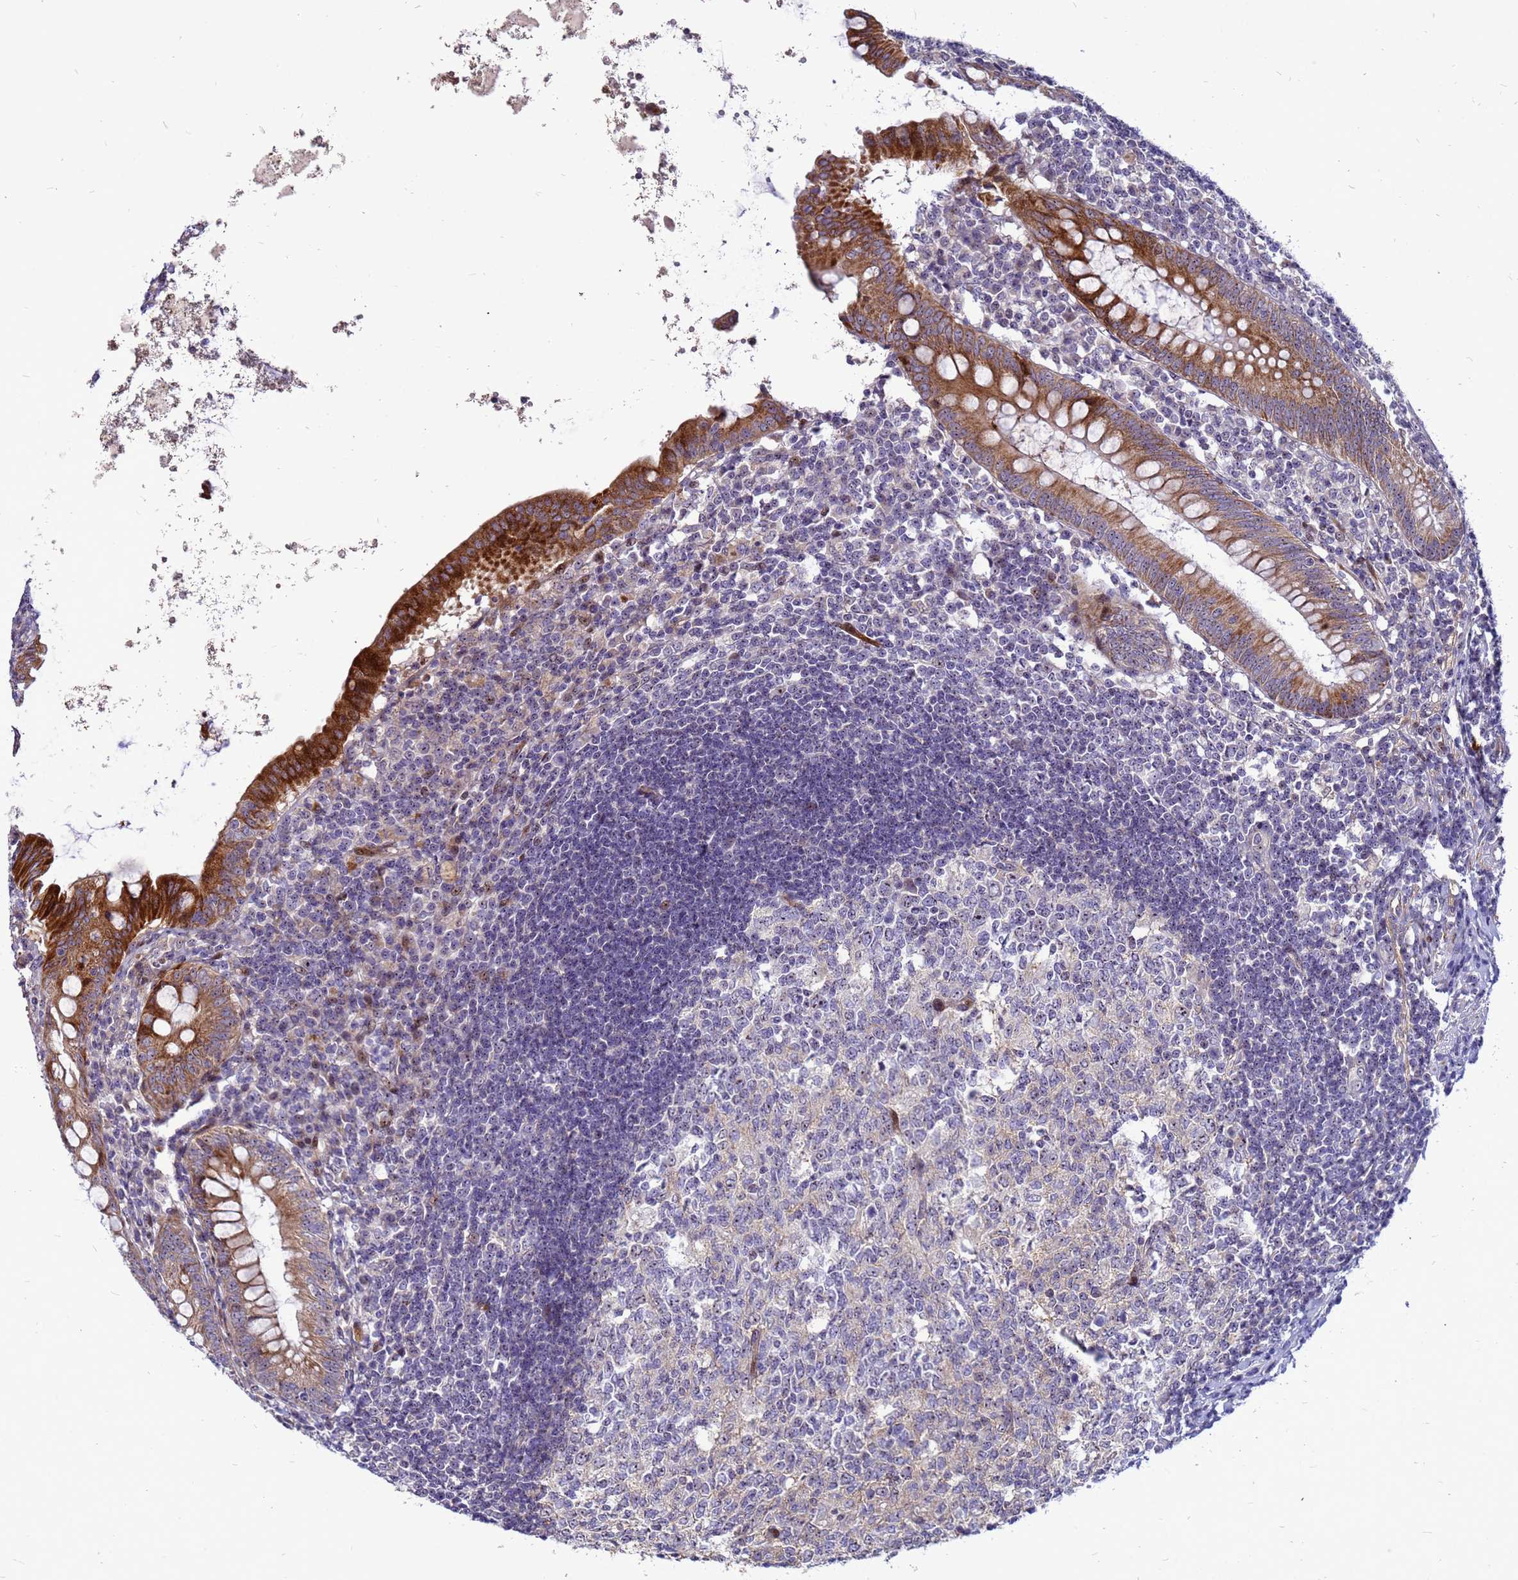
{"staining": {"intensity": "strong", "quantity": "25%-75%", "location": "cytoplasmic/membranous"}, "tissue": "appendix", "cell_type": "Glandular cells", "image_type": "normal", "snomed": [{"axis": "morphology", "description": "Normal tissue, NOS"}, {"axis": "topography", "description": "Appendix"}], "caption": "A high amount of strong cytoplasmic/membranous expression is seen in about 25%-75% of glandular cells in unremarkable appendix. The staining is performed using DAB (3,3'-diaminobenzidine) brown chromogen to label protein expression. The nuclei are counter-stained blue using hematoxylin.", "gene": "RSPO1", "patient": {"sex": "female", "age": 54}}